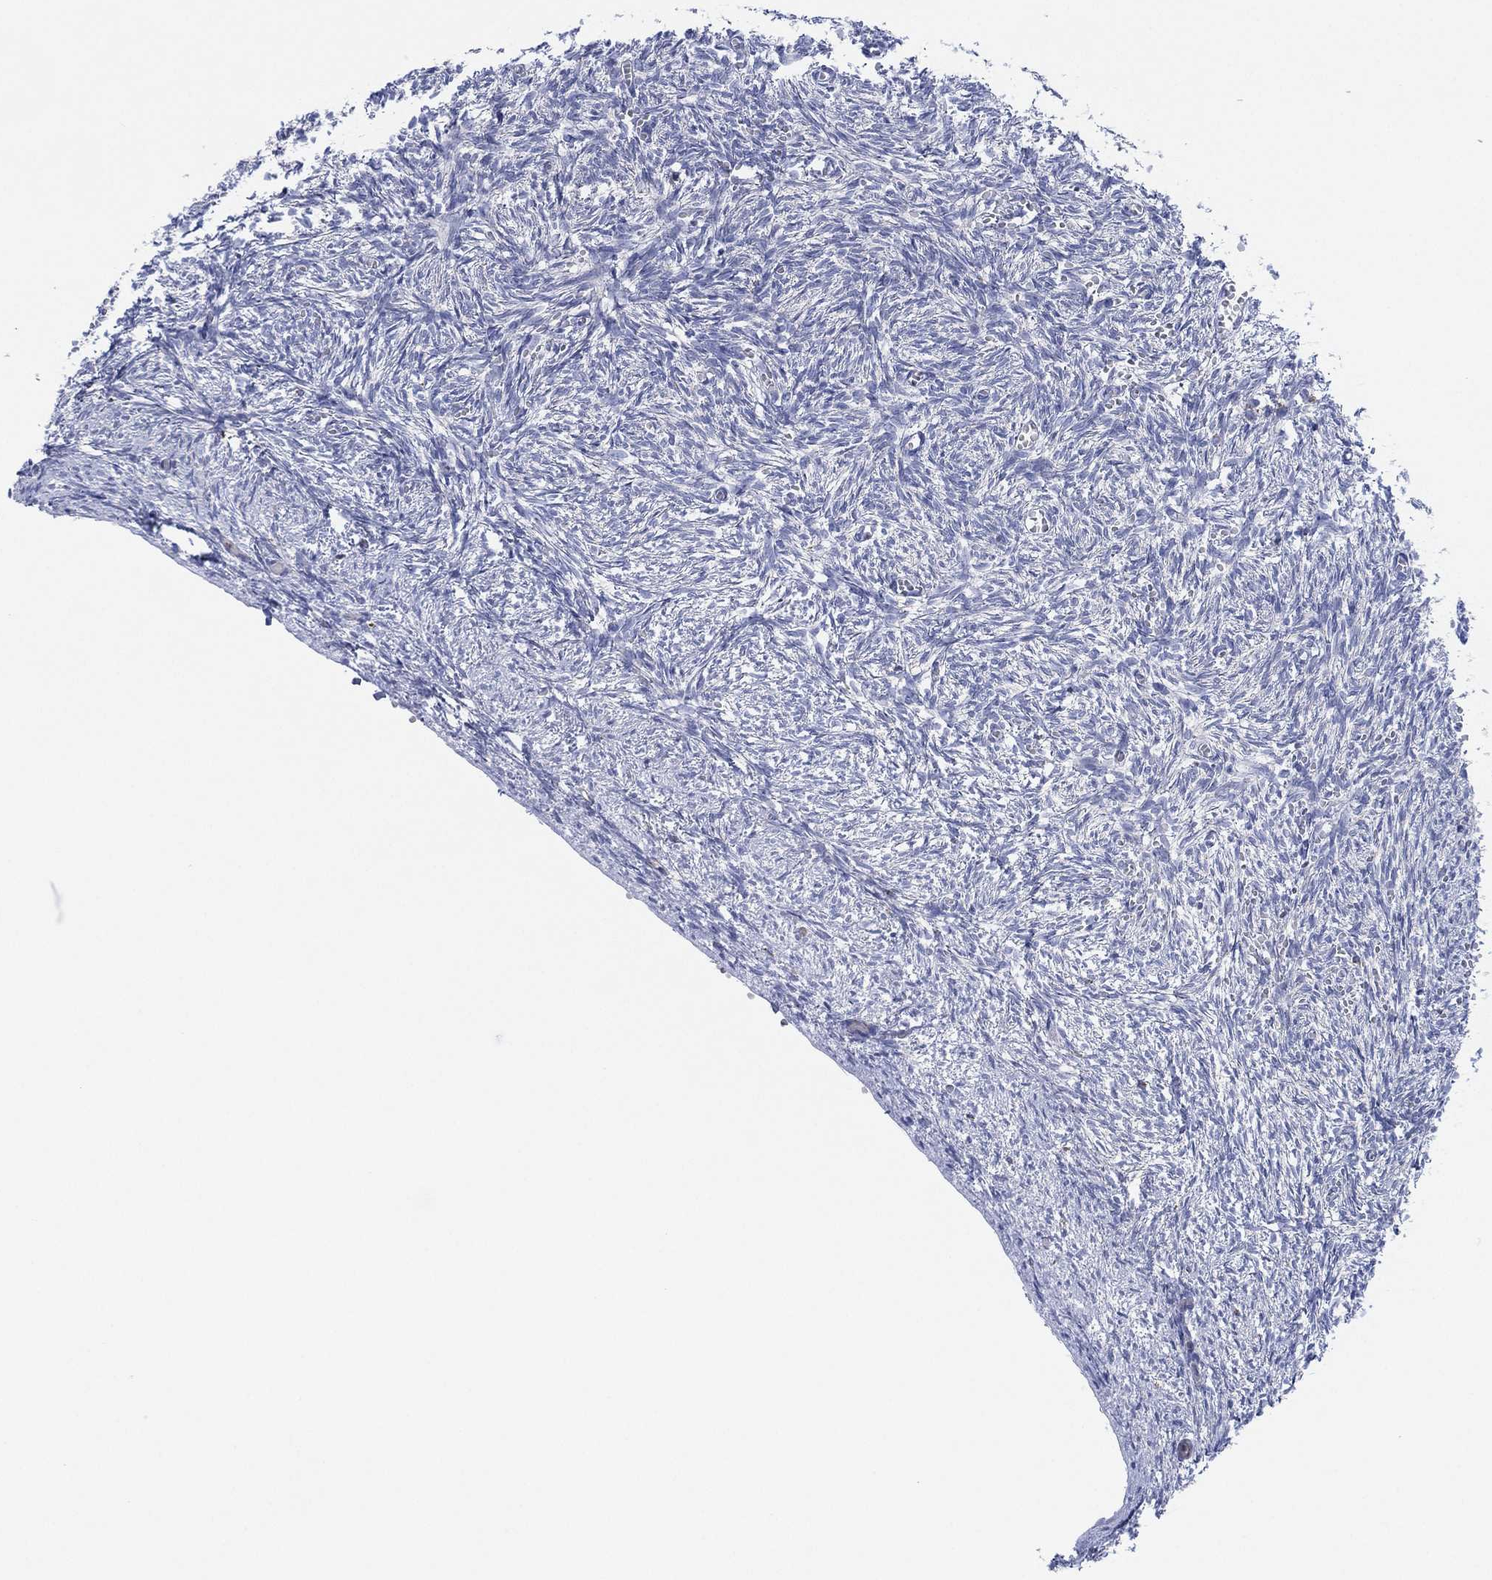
{"staining": {"intensity": "negative", "quantity": "none", "location": "none"}, "tissue": "ovary", "cell_type": "Ovarian stroma cells", "image_type": "normal", "snomed": [{"axis": "morphology", "description": "Normal tissue, NOS"}, {"axis": "topography", "description": "Ovary"}], "caption": "DAB immunohistochemical staining of normal human ovary exhibits no significant staining in ovarian stroma cells.", "gene": "CFTR", "patient": {"sex": "female", "age": 43}}